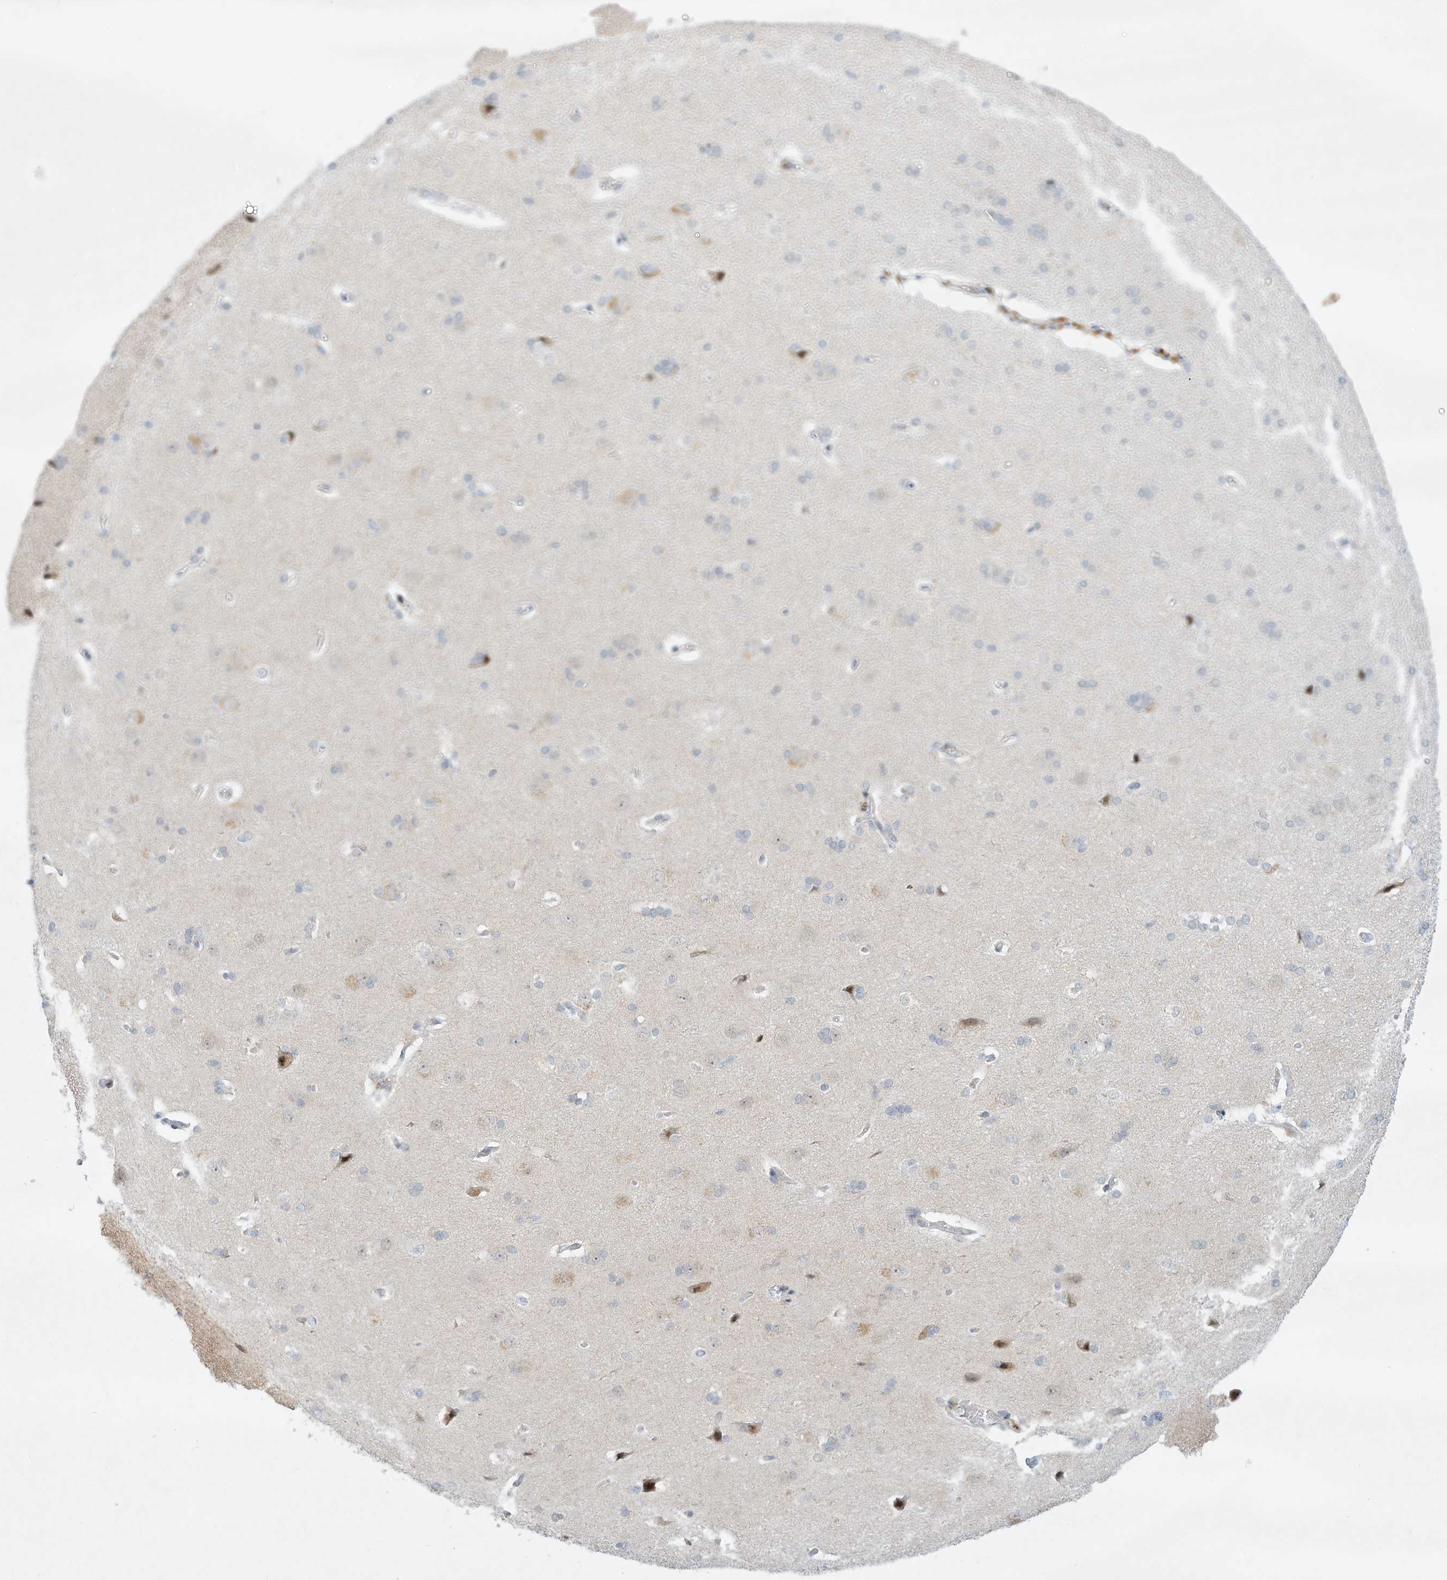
{"staining": {"intensity": "weak", "quantity": "25%-75%", "location": "cytoplasmic/membranous"}, "tissue": "cerebral cortex", "cell_type": "Endothelial cells", "image_type": "normal", "snomed": [{"axis": "morphology", "description": "Normal tissue, NOS"}, {"axis": "topography", "description": "Cerebral cortex"}], "caption": "Immunohistochemistry (IHC) photomicrograph of unremarkable cerebral cortex: cerebral cortex stained using immunohistochemistry (IHC) shows low levels of weak protein expression localized specifically in the cytoplasmic/membranous of endothelial cells, appearing as a cytoplasmic/membranous brown color.", "gene": "PAK6", "patient": {"sex": "male", "age": 62}}